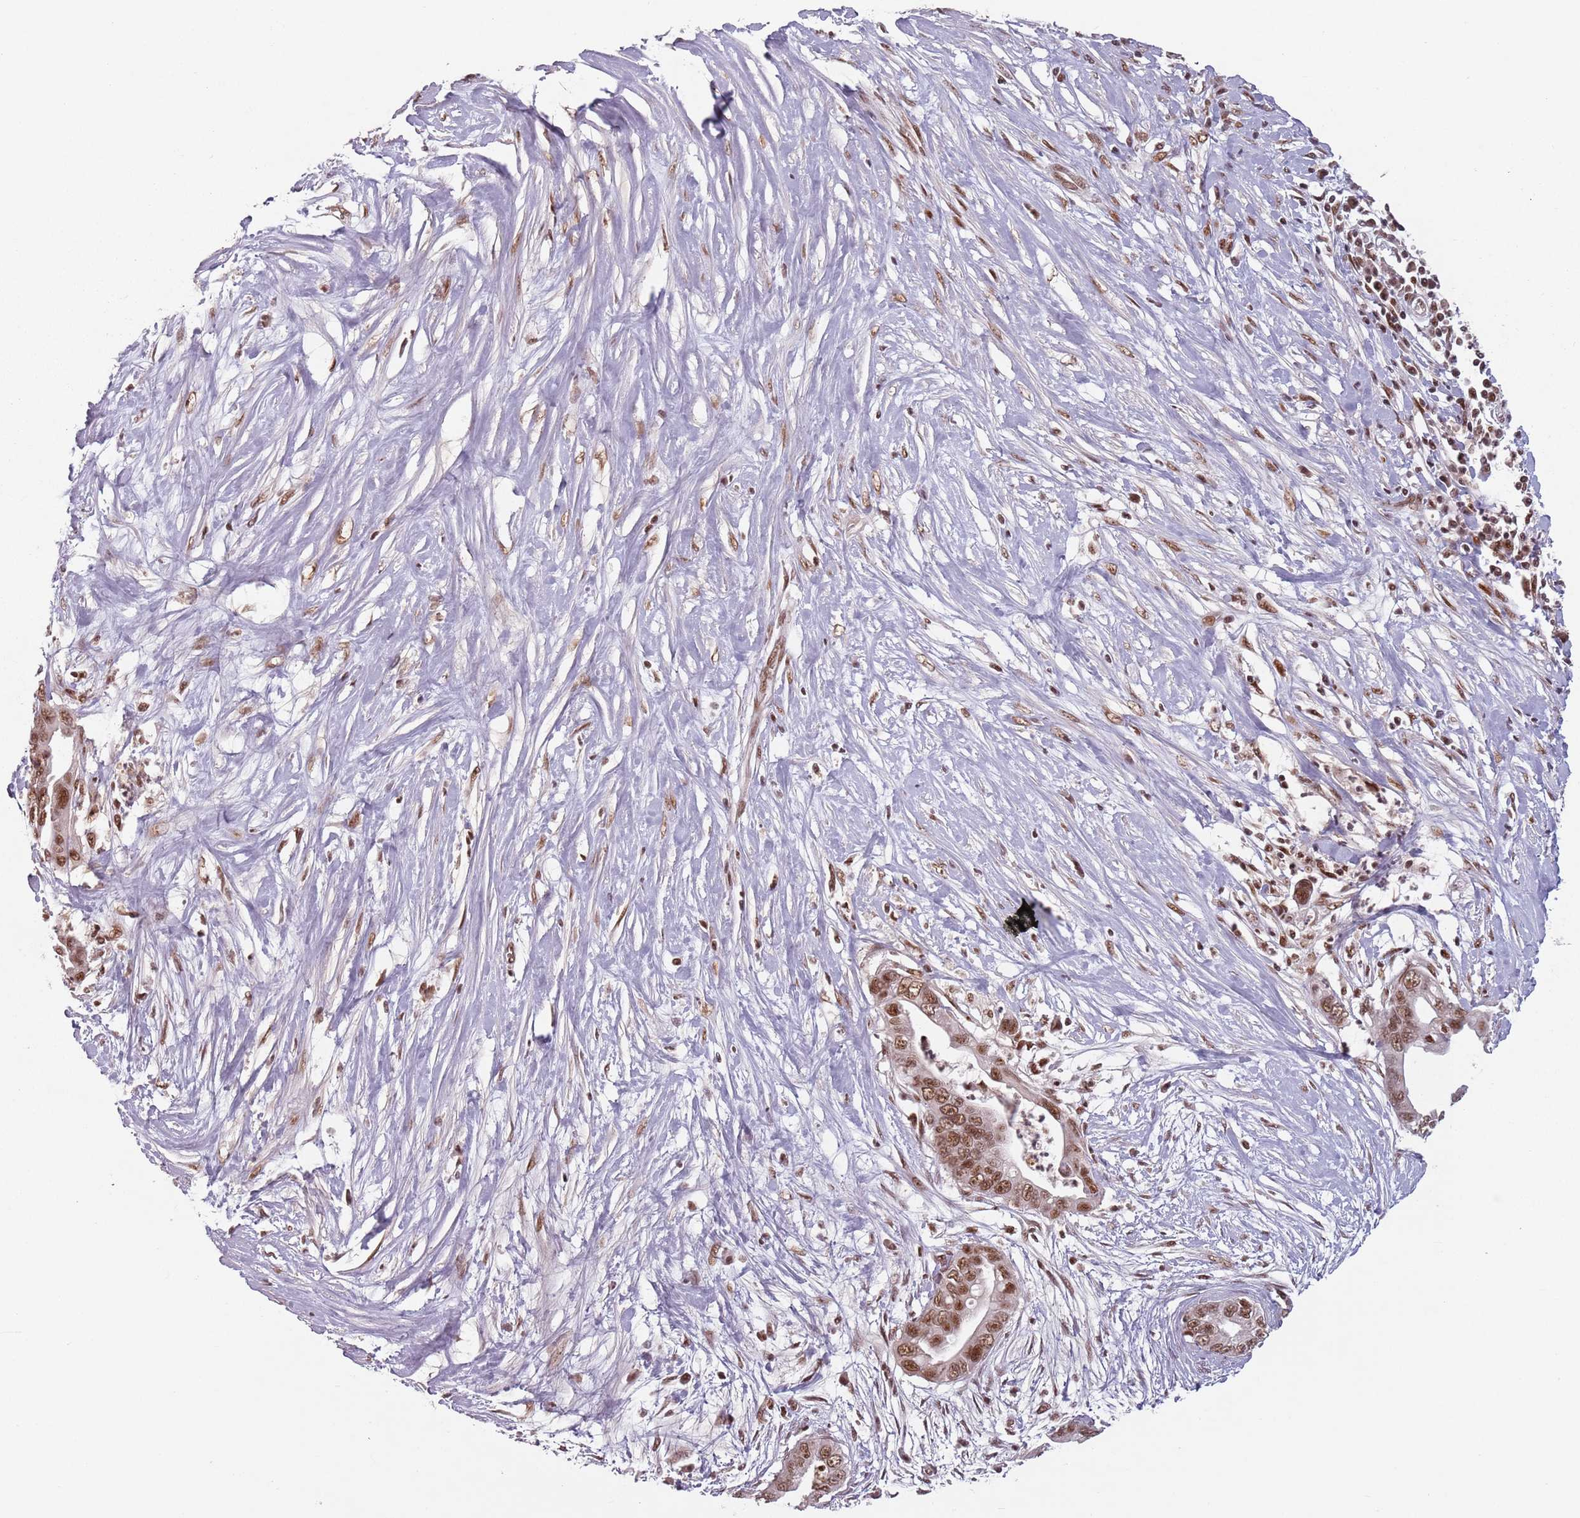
{"staining": {"intensity": "moderate", "quantity": ">75%", "location": "nuclear"}, "tissue": "pancreatic cancer", "cell_type": "Tumor cells", "image_type": "cancer", "snomed": [{"axis": "morphology", "description": "Adenocarcinoma, NOS"}, {"axis": "topography", "description": "Pancreas"}], "caption": "Pancreatic cancer (adenocarcinoma) stained with a brown dye displays moderate nuclear positive positivity in approximately >75% of tumor cells.", "gene": "NCBP1", "patient": {"sex": "male", "age": 75}}